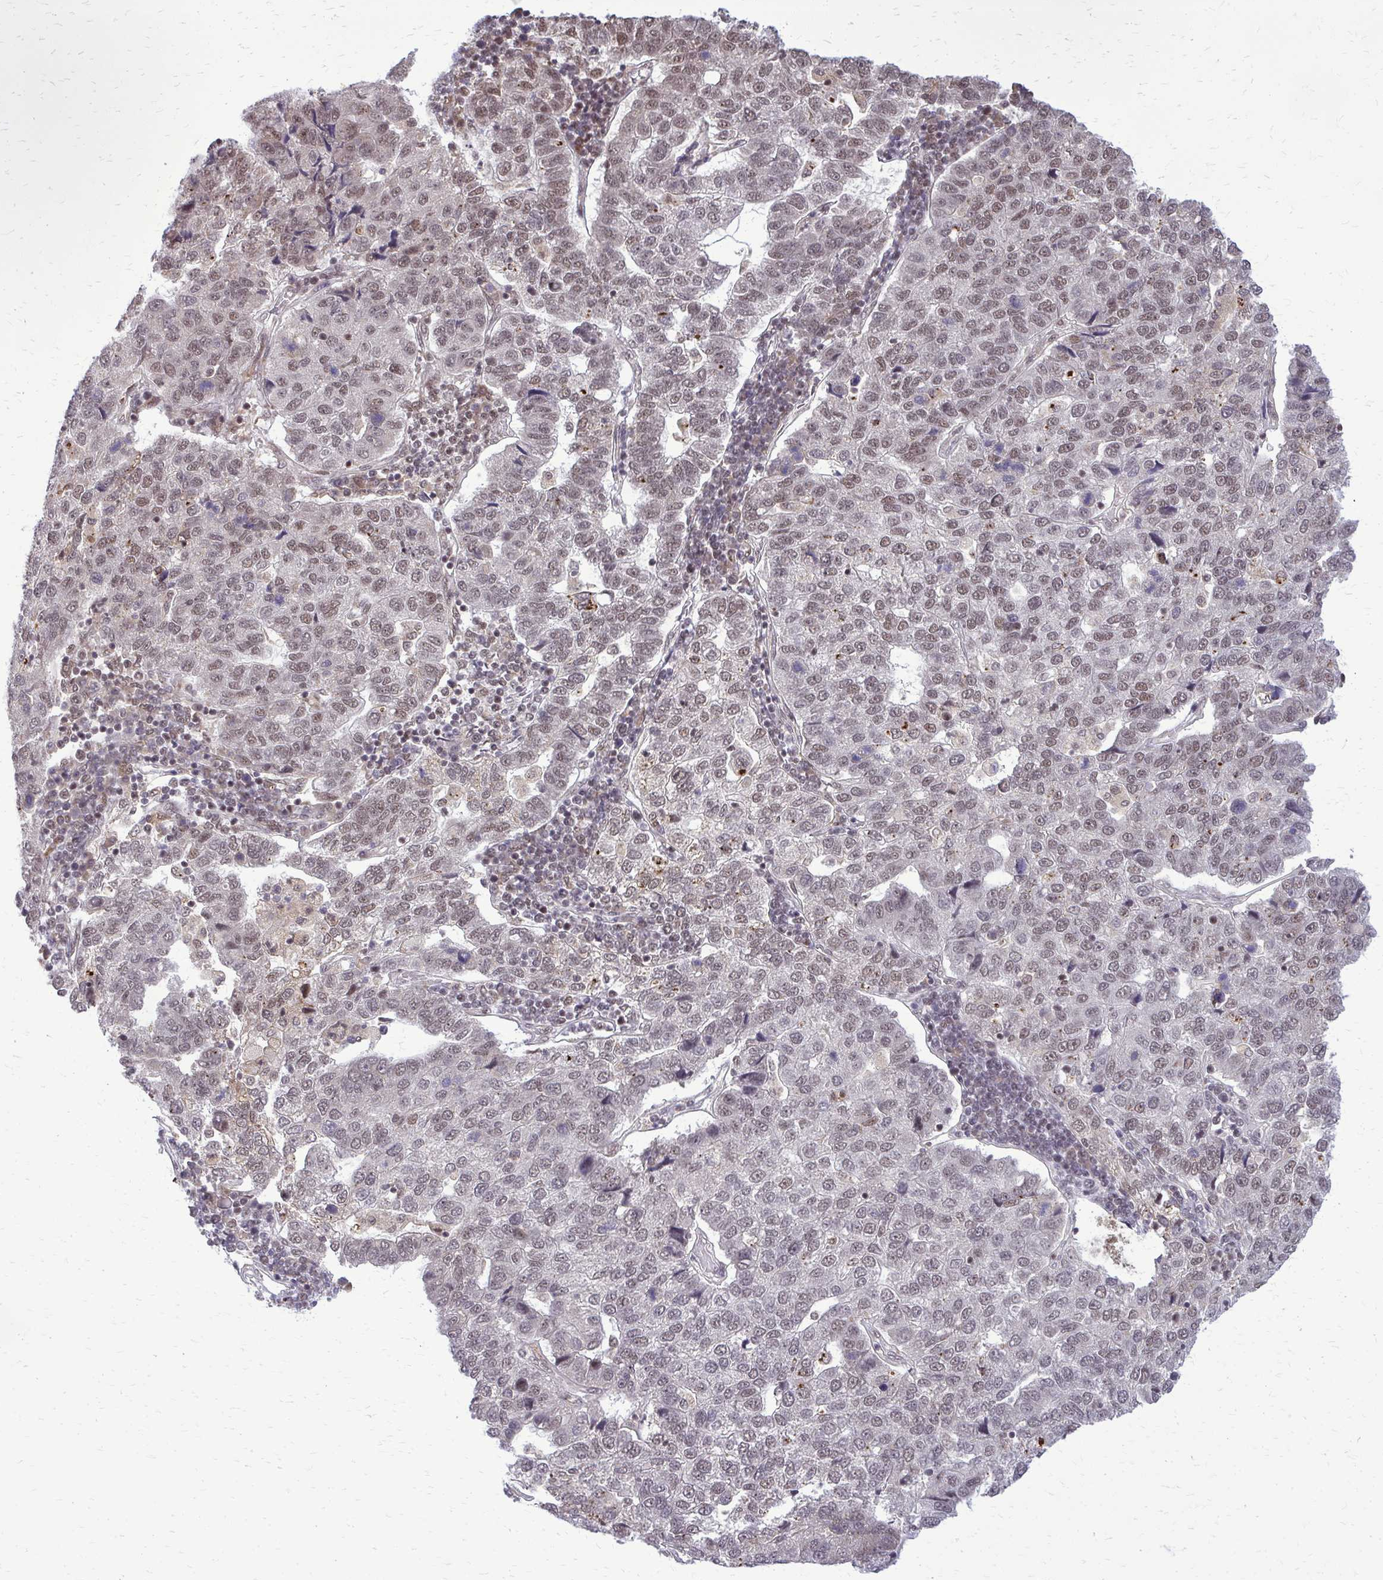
{"staining": {"intensity": "weak", "quantity": "25%-75%", "location": "nuclear"}, "tissue": "pancreatic cancer", "cell_type": "Tumor cells", "image_type": "cancer", "snomed": [{"axis": "morphology", "description": "Adenocarcinoma, NOS"}, {"axis": "topography", "description": "Pancreas"}], "caption": "Approximately 25%-75% of tumor cells in adenocarcinoma (pancreatic) exhibit weak nuclear protein positivity as visualized by brown immunohistochemical staining.", "gene": "HDAC3", "patient": {"sex": "female", "age": 61}}